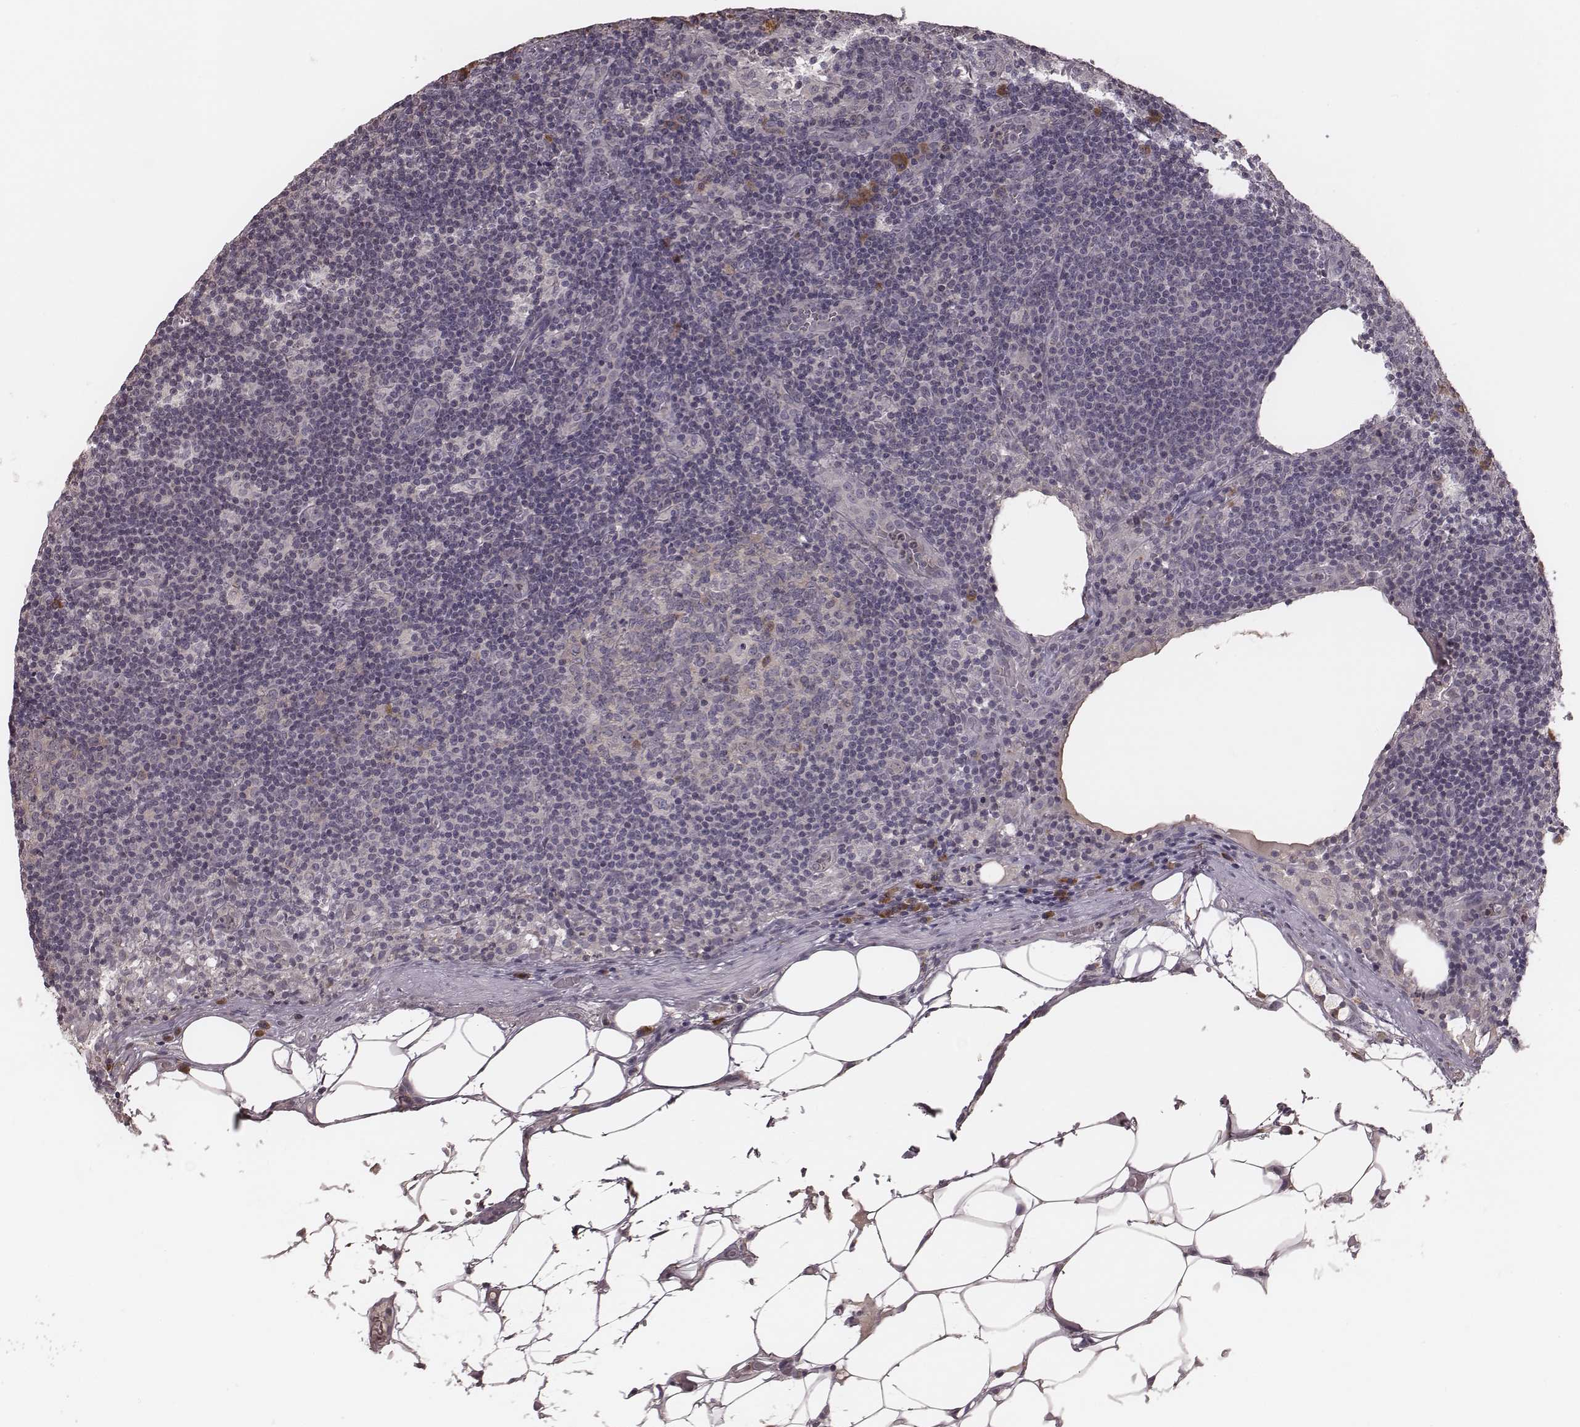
{"staining": {"intensity": "strong", "quantity": "<25%", "location": "cytoplasmic/membranous"}, "tissue": "lymph node", "cell_type": "Germinal center cells", "image_type": "normal", "snomed": [{"axis": "morphology", "description": "Normal tissue, NOS"}, {"axis": "topography", "description": "Lymph node"}], "caption": "Lymph node stained with immunohistochemistry (IHC) displays strong cytoplasmic/membranous staining in about <25% of germinal center cells. (DAB (3,3'-diaminobenzidine) IHC with brightfield microscopy, high magnification).", "gene": "P2RX5", "patient": {"sex": "male", "age": 62}}